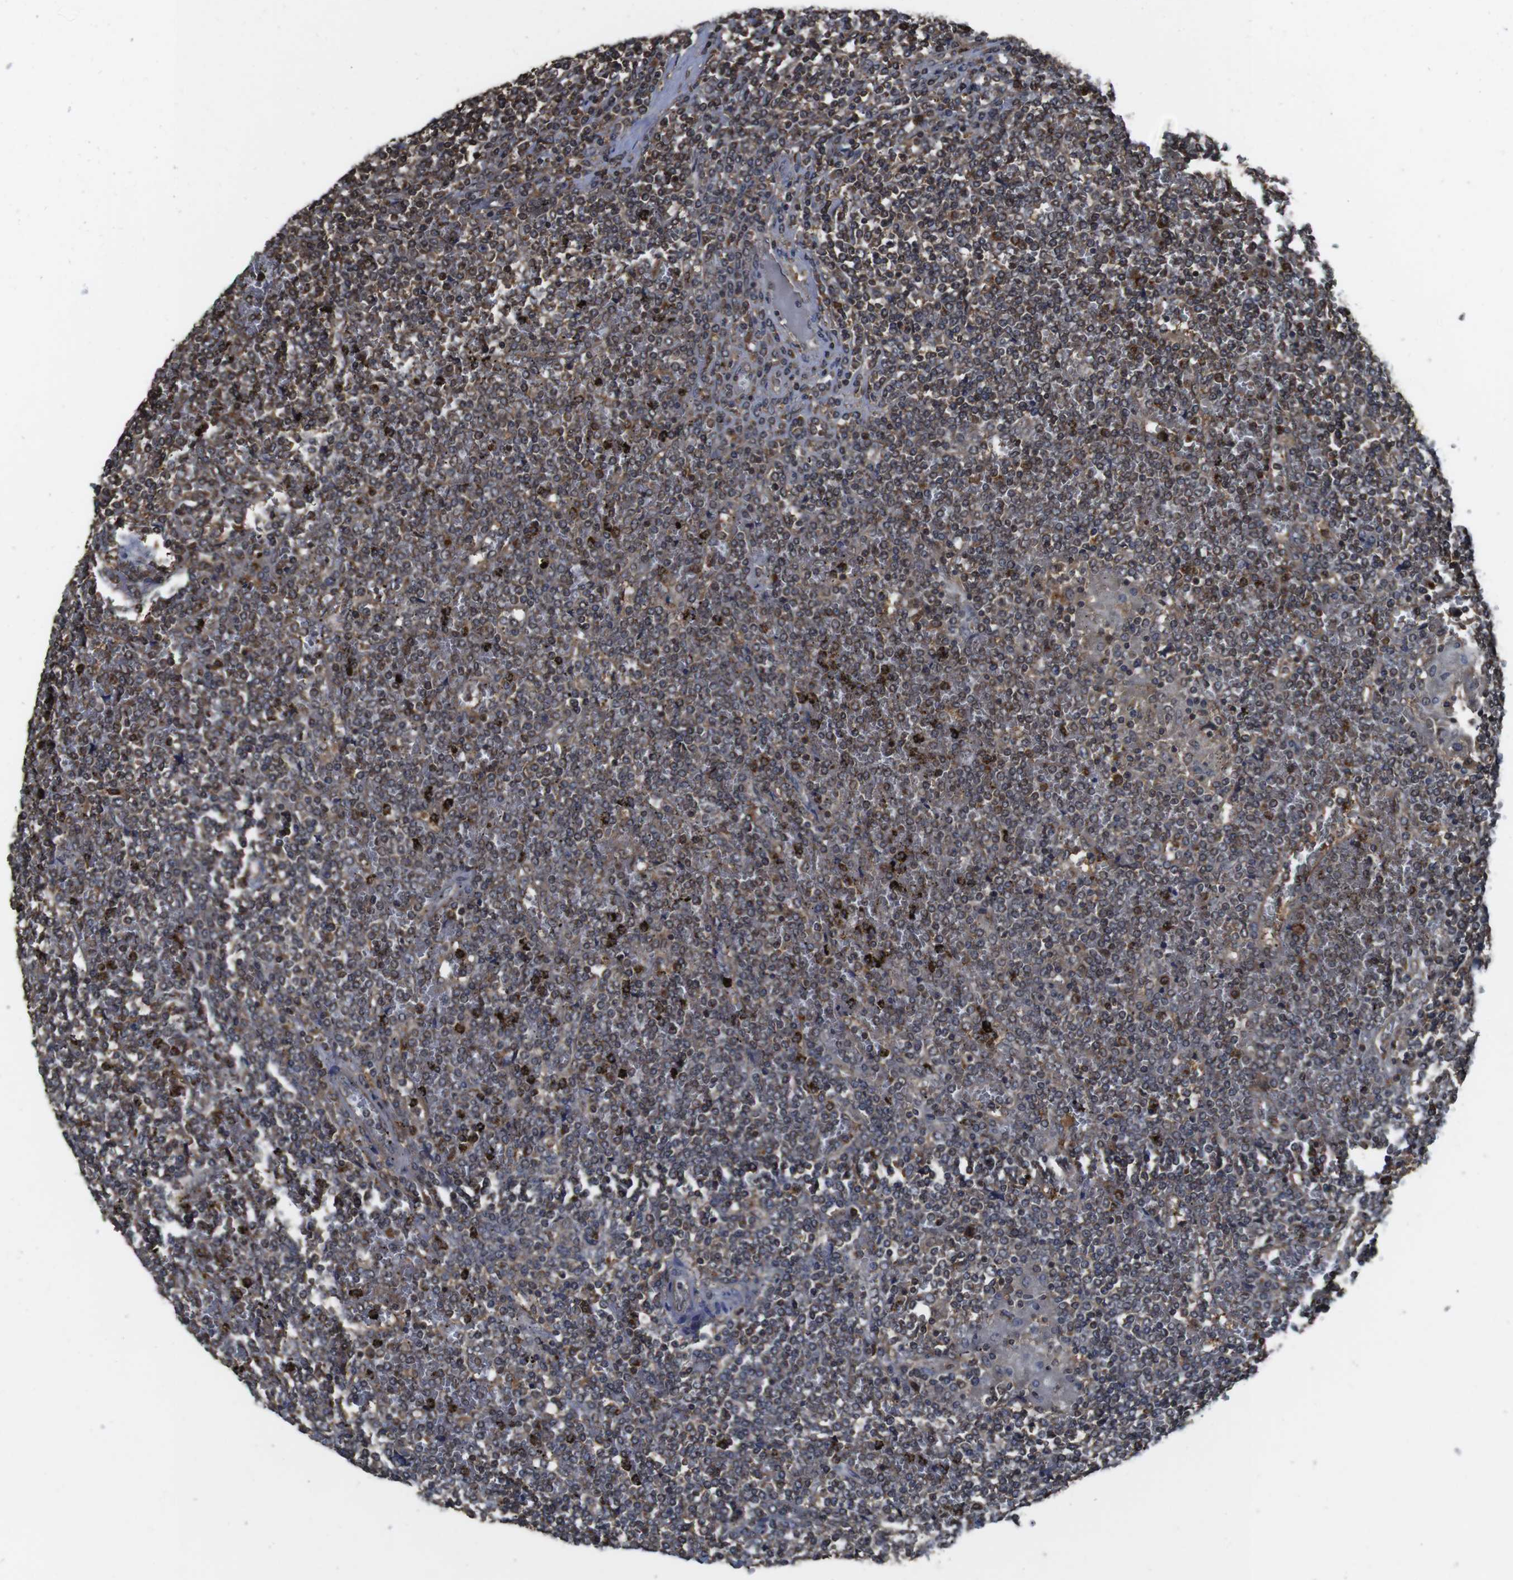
{"staining": {"intensity": "weak", "quantity": "<25%", "location": "cytoplasmic/membranous"}, "tissue": "lymphoma", "cell_type": "Tumor cells", "image_type": "cancer", "snomed": [{"axis": "morphology", "description": "Malignant lymphoma, non-Hodgkin's type, Low grade"}, {"axis": "topography", "description": "Spleen"}], "caption": "A micrograph of human low-grade malignant lymphoma, non-Hodgkin's type is negative for staining in tumor cells.", "gene": "CXCL11", "patient": {"sex": "female", "age": 19}}